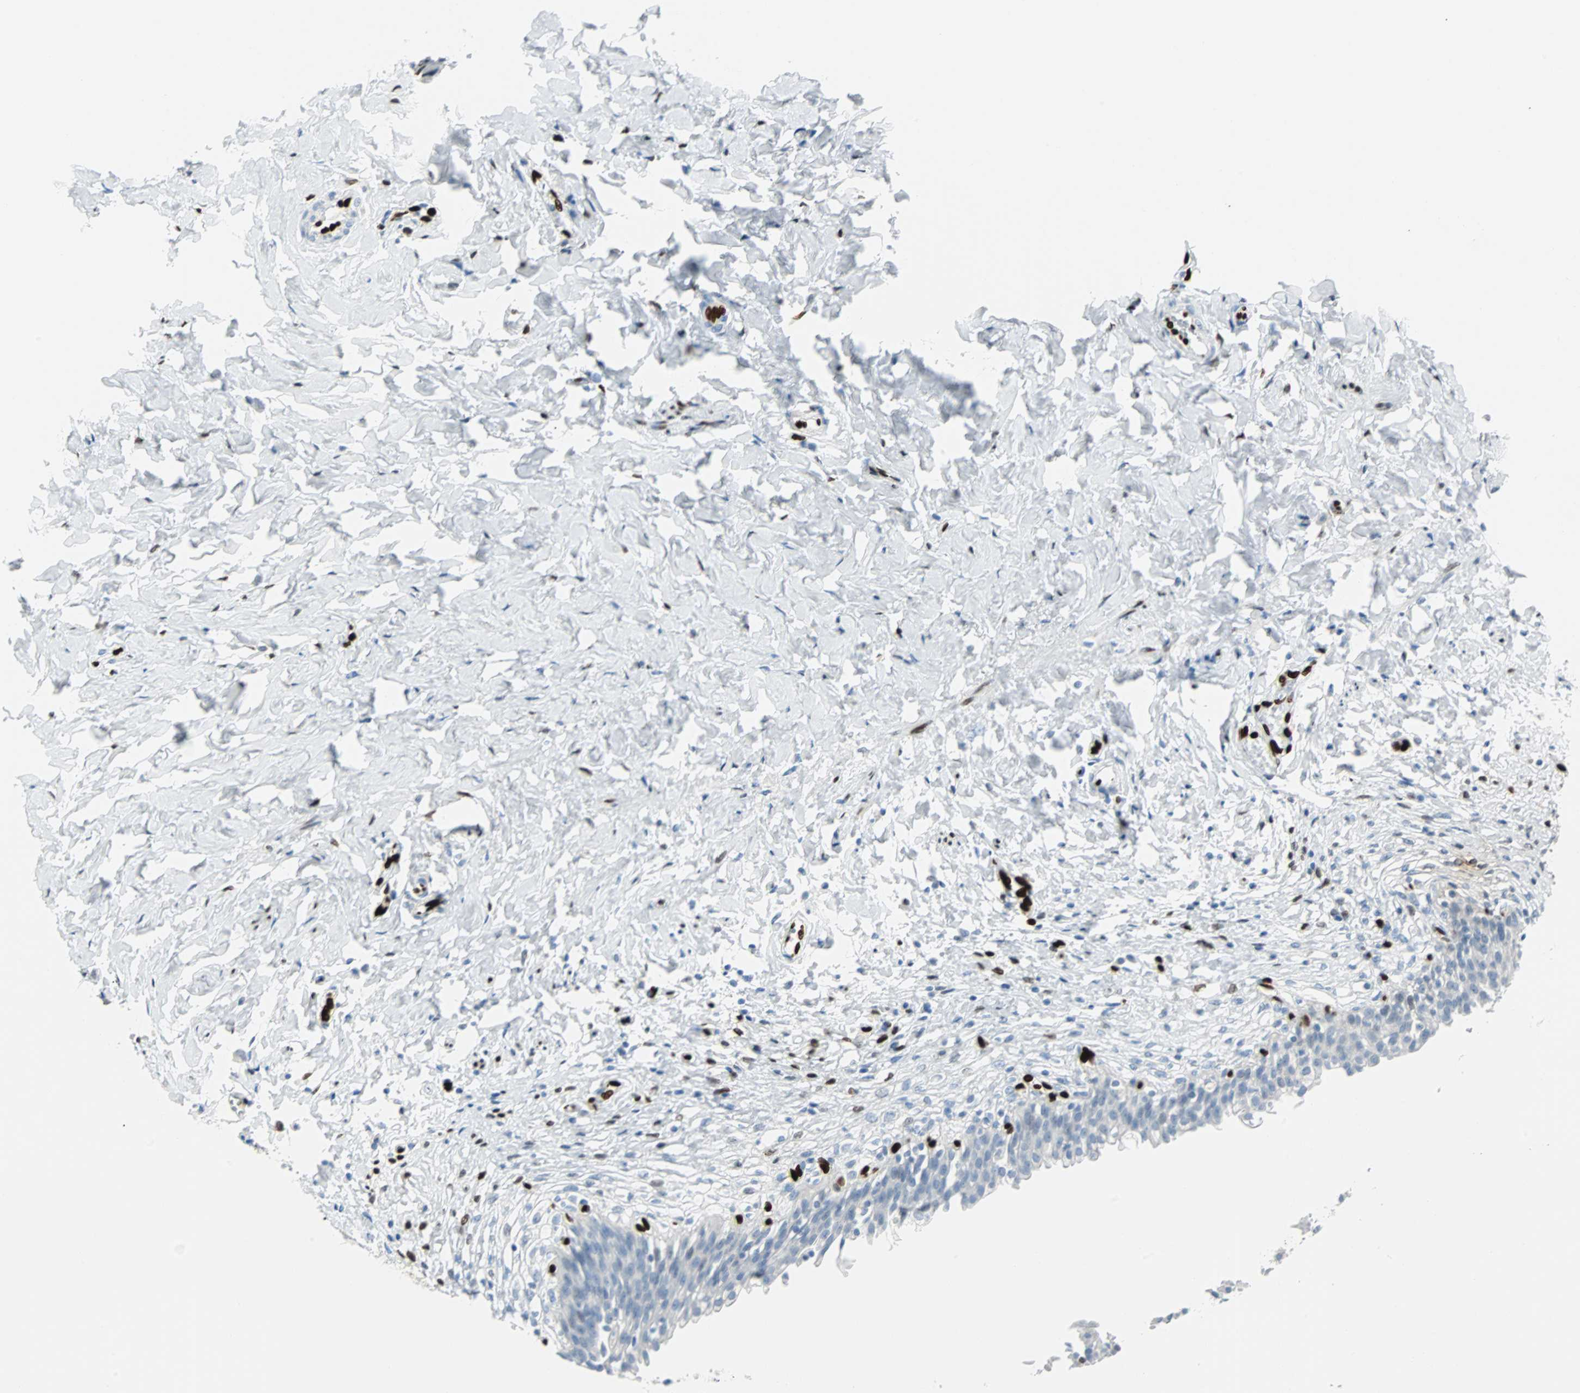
{"staining": {"intensity": "moderate", "quantity": "<25%", "location": "nuclear"}, "tissue": "urinary bladder", "cell_type": "Urothelial cells", "image_type": "normal", "snomed": [{"axis": "morphology", "description": "Normal tissue, NOS"}, {"axis": "morphology", "description": "Inflammation, NOS"}, {"axis": "topography", "description": "Urinary bladder"}], "caption": "DAB immunohistochemical staining of normal human urinary bladder reveals moderate nuclear protein positivity in about <25% of urothelial cells. (IHC, brightfield microscopy, high magnification).", "gene": "IL33", "patient": {"sex": "female", "age": 80}}